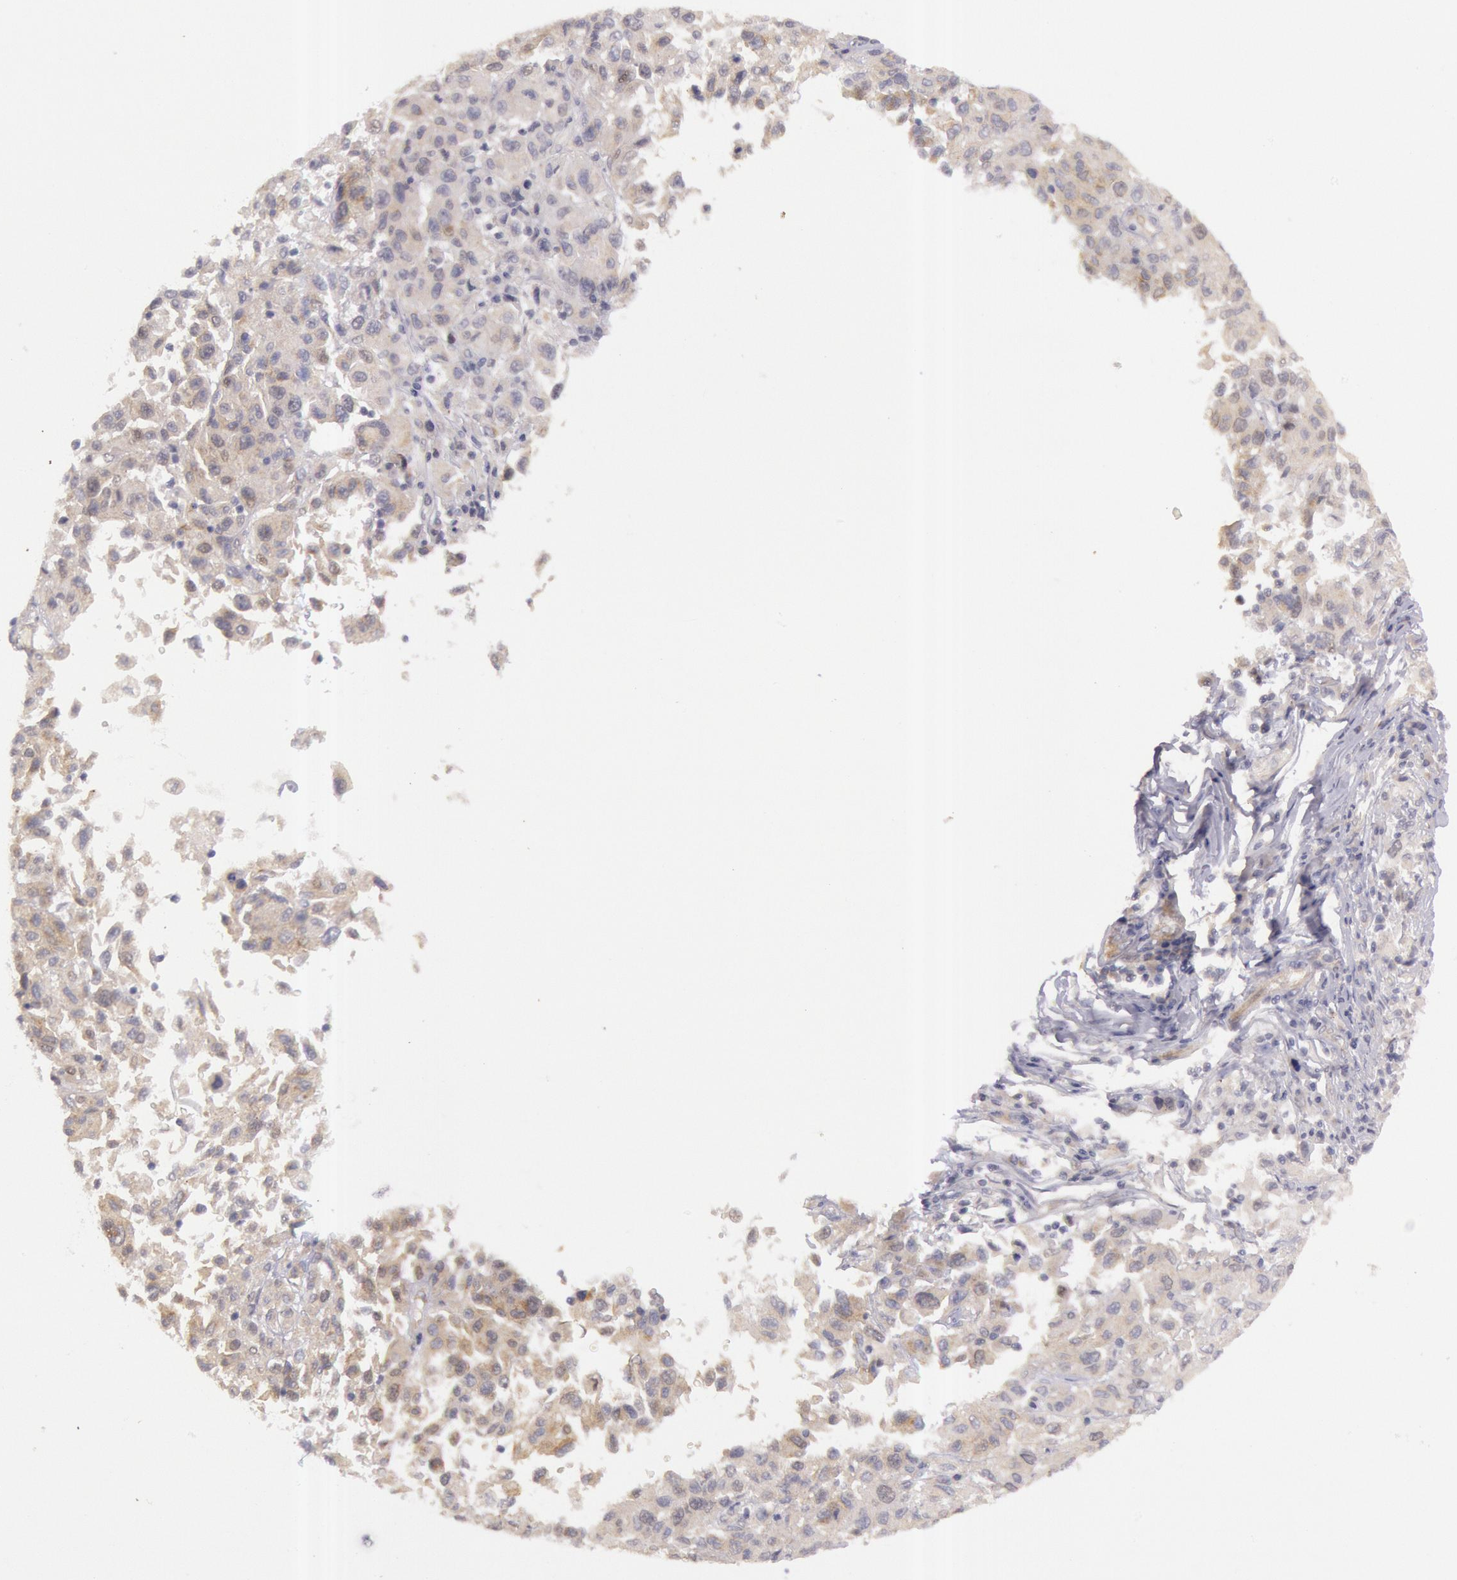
{"staining": {"intensity": "negative", "quantity": "none", "location": "none"}, "tissue": "melanoma", "cell_type": "Tumor cells", "image_type": "cancer", "snomed": [{"axis": "morphology", "description": "Malignant melanoma, NOS"}, {"axis": "topography", "description": "Skin"}], "caption": "Protein analysis of malignant melanoma shows no significant positivity in tumor cells. The staining was performed using DAB to visualize the protein expression in brown, while the nuclei were stained in blue with hematoxylin (Magnification: 20x).", "gene": "AMOTL1", "patient": {"sex": "female", "age": 77}}